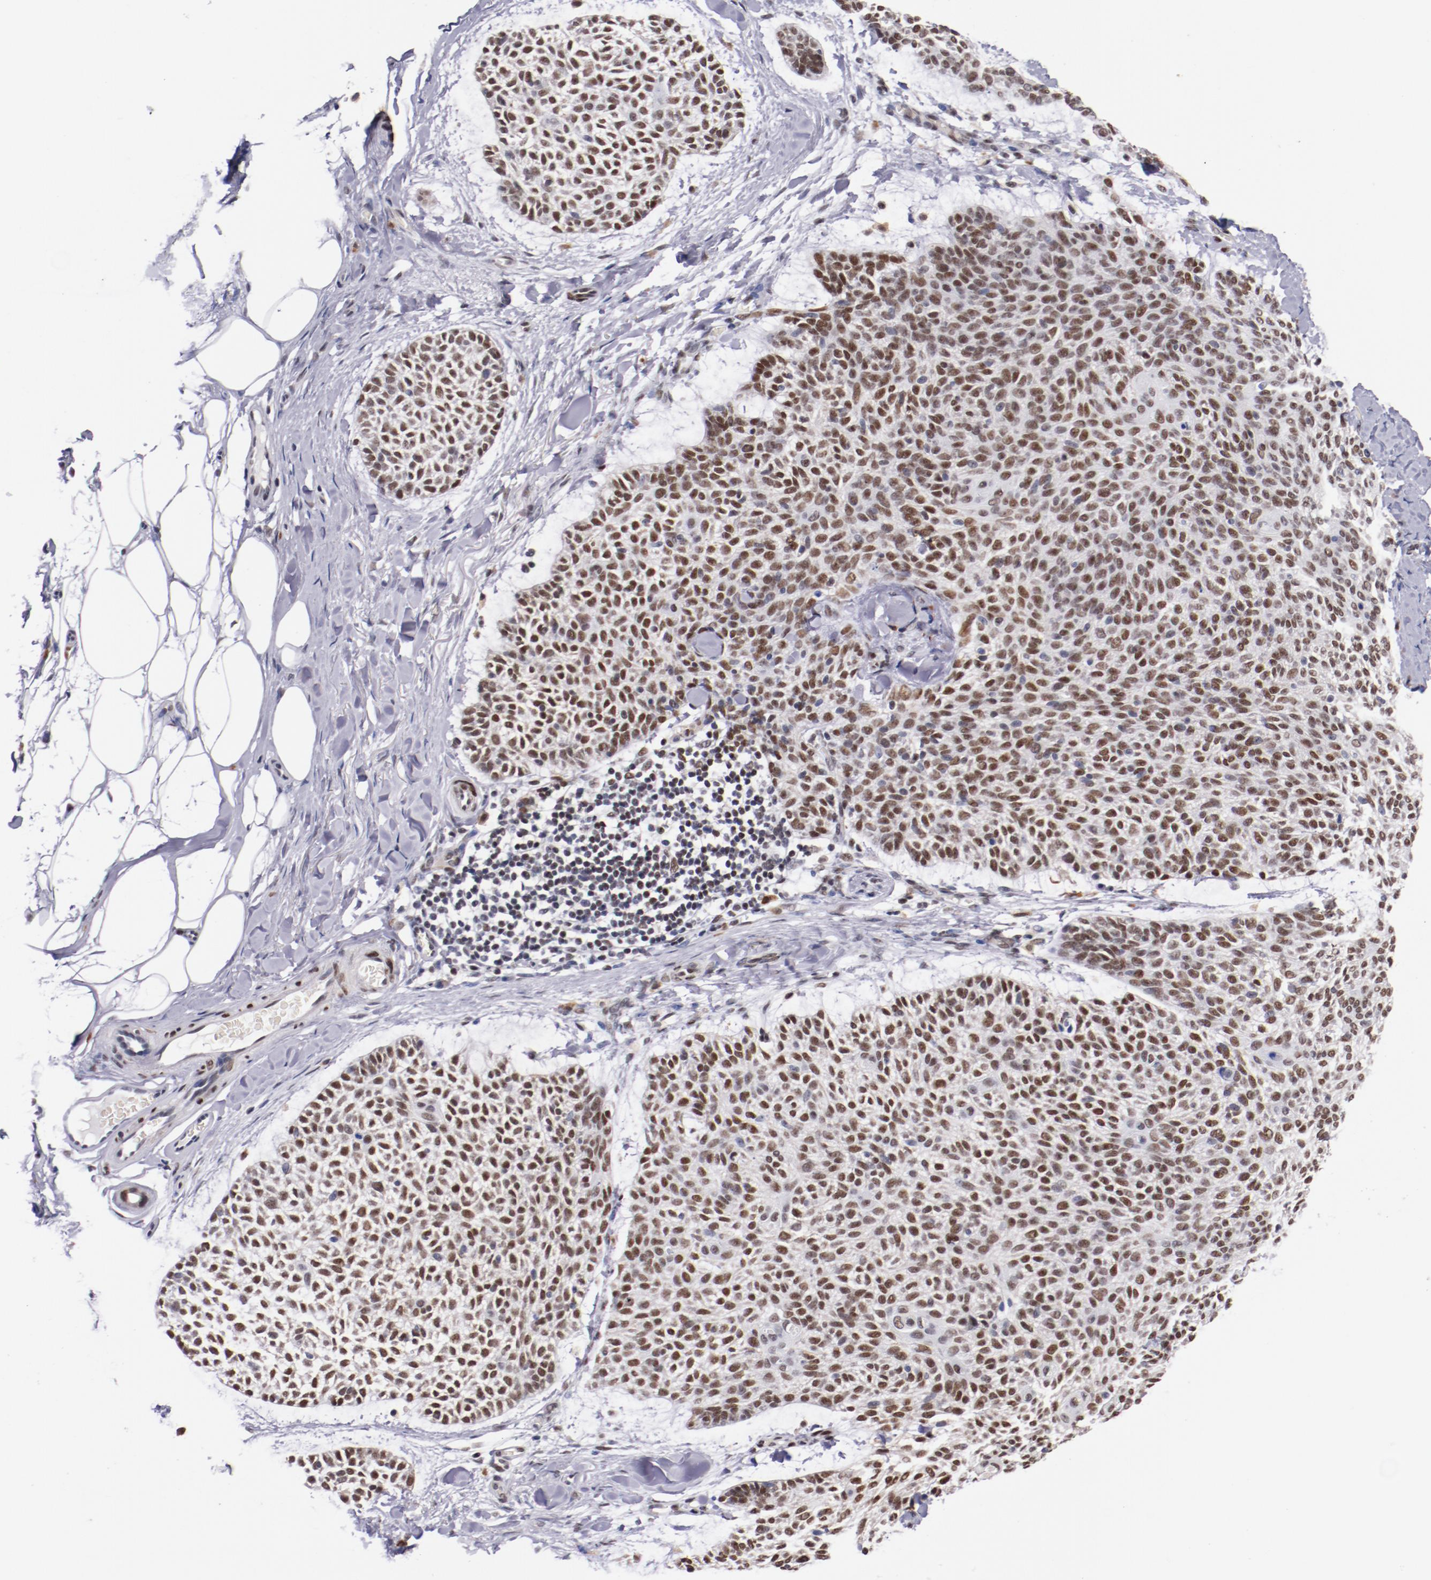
{"staining": {"intensity": "moderate", "quantity": ">75%", "location": "nuclear"}, "tissue": "skin cancer", "cell_type": "Tumor cells", "image_type": "cancer", "snomed": [{"axis": "morphology", "description": "Normal tissue, NOS"}, {"axis": "morphology", "description": "Basal cell carcinoma"}, {"axis": "topography", "description": "Skin"}], "caption": "Approximately >75% of tumor cells in human skin basal cell carcinoma display moderate nuclear protein positivity as visualized by brown immunohistochemical staining.", "gene": "SRF", "patient": {"sex": "female", "age": 70}}